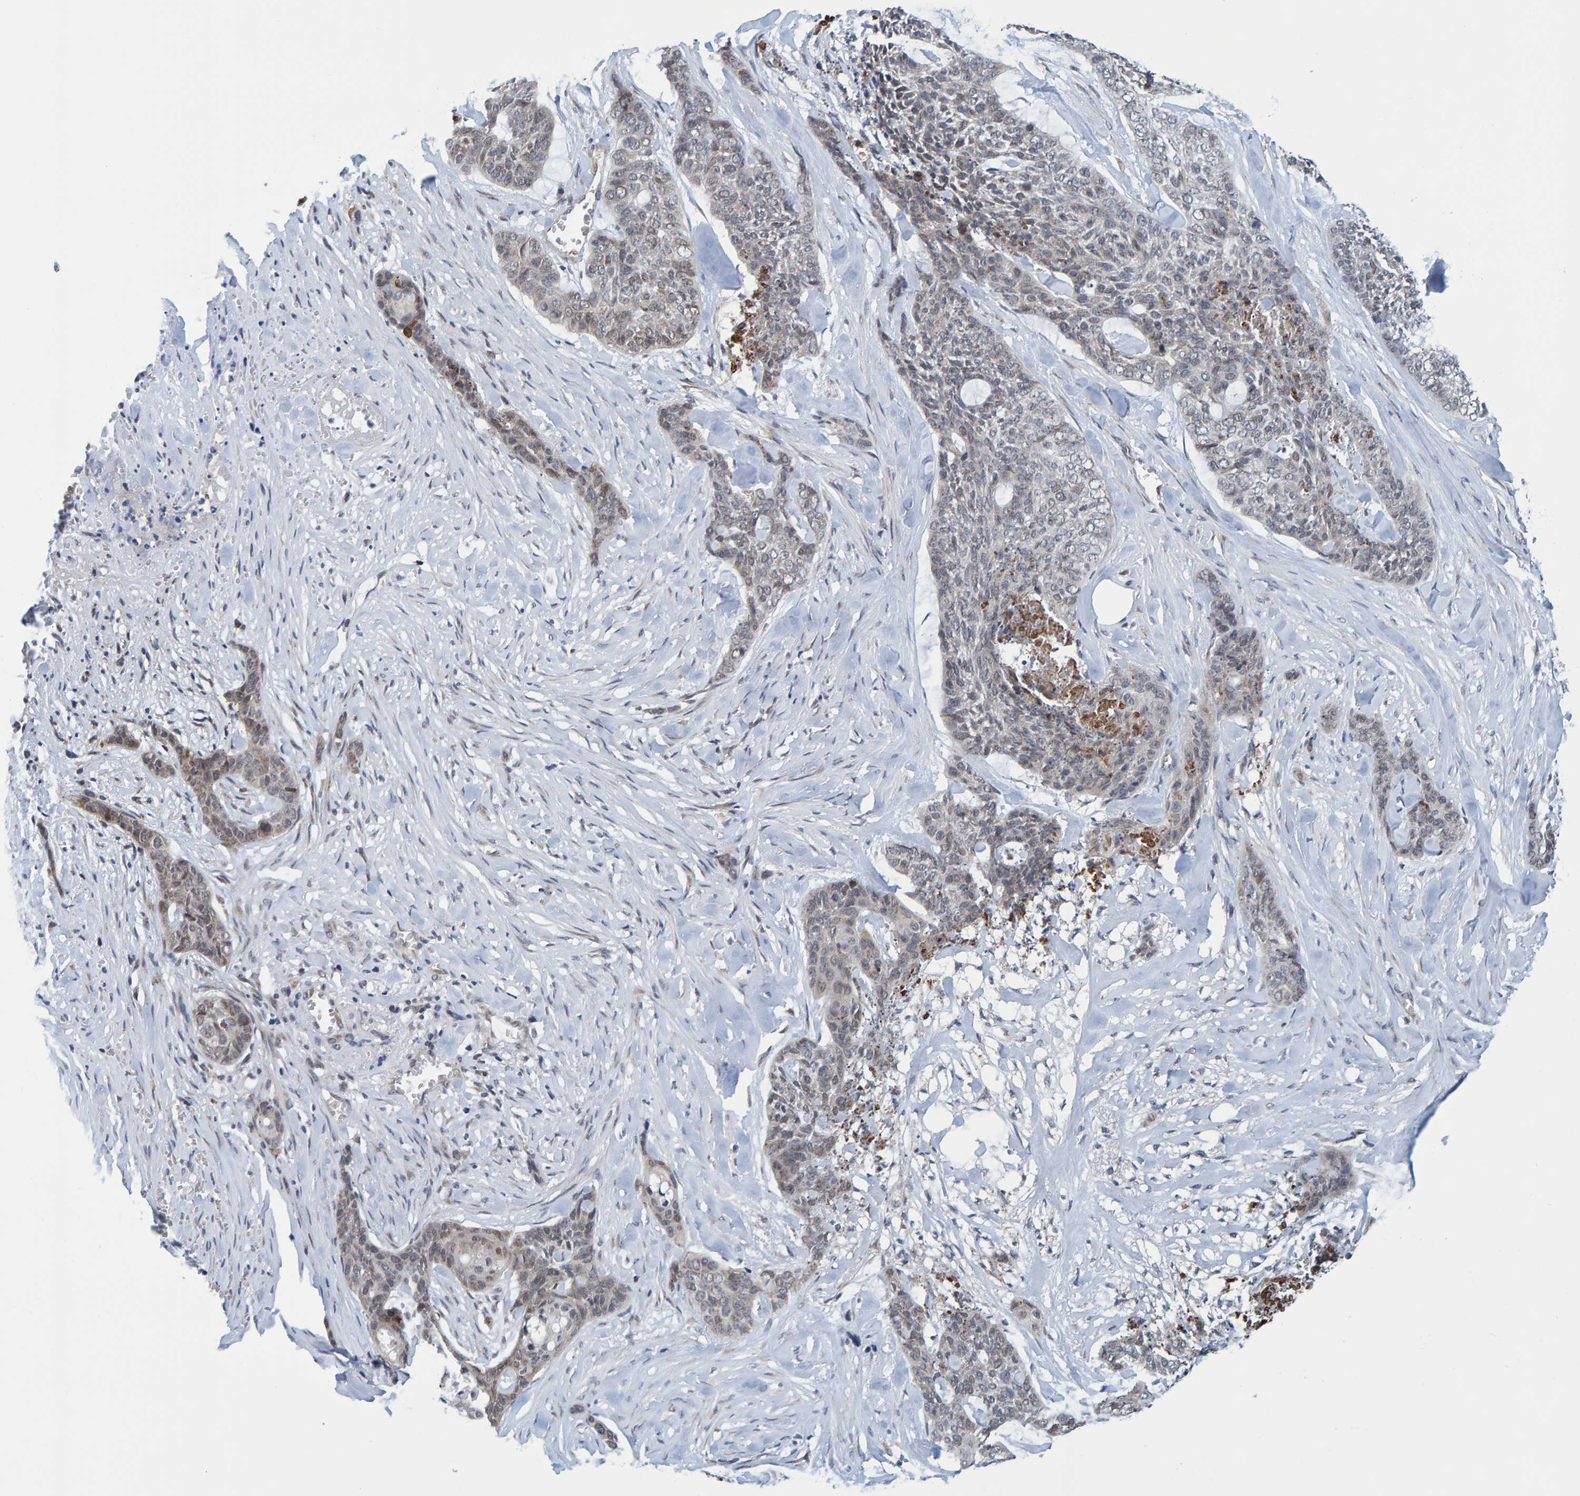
{"staining": {"intensity": "weak", "quantity": "<25%", "location": "cytoplasmic/membranous"}, "tissue": "skin cancer", "cell_type": "Tumor cells", "image_type": "cancer", "snomed": [{"axis": "morphology", "description": "Basal cell carcinoma"}, {"axis": "topography", "description": "Skin"}], "caption": "Human skin basal cell carcinoma stained for a protein using immunohistochemistry demonstrates no staining in tumor cells.", "gene": "SCRN2", "patient": {"sex": "female", "age": 64}}